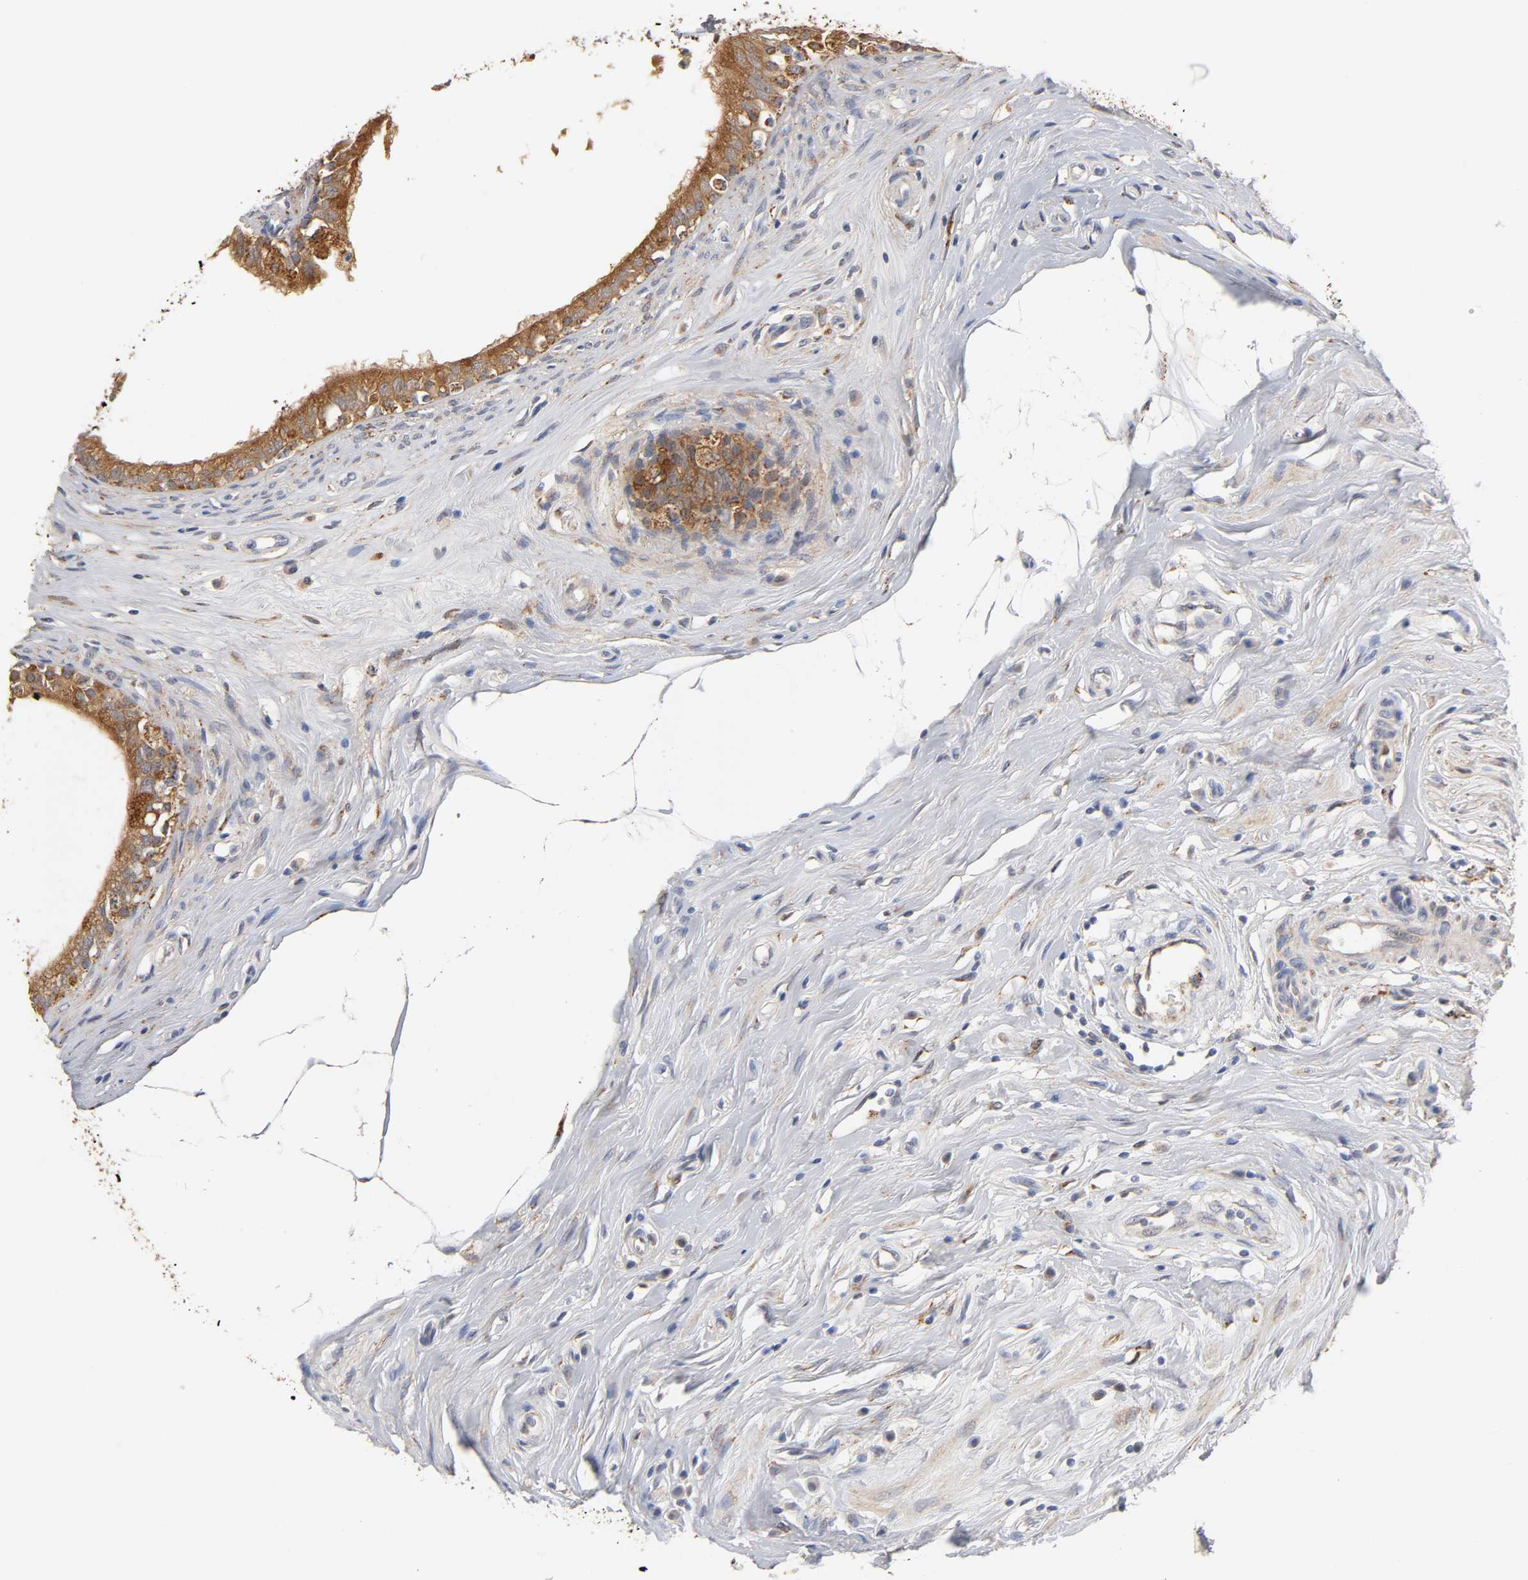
{"staining": {"intensity": "strong", "quantity": ">75%", "location": "cytoplasmic/membranous"}, "tissue": "epididymis", "cell_type": "Glandular cells", "image_type": "normal", "snomed": [{"axis": "morphology", "description": "Normal tissue, NOS"}, {"axis": "morphology", "description": "Inflammation, NOS"}, {"axis": "topography", "description": "Epididymis"}], "caption": "The immunohistochemical stain shows strong cytoplasmic/membranous expression in glandular cells of unremarkable epididymis. (brown staining indicates protein expression, while blue staining denotes nuclei).", "gene": "ISG15", "patient": {"sex": "male", "age": 84}}